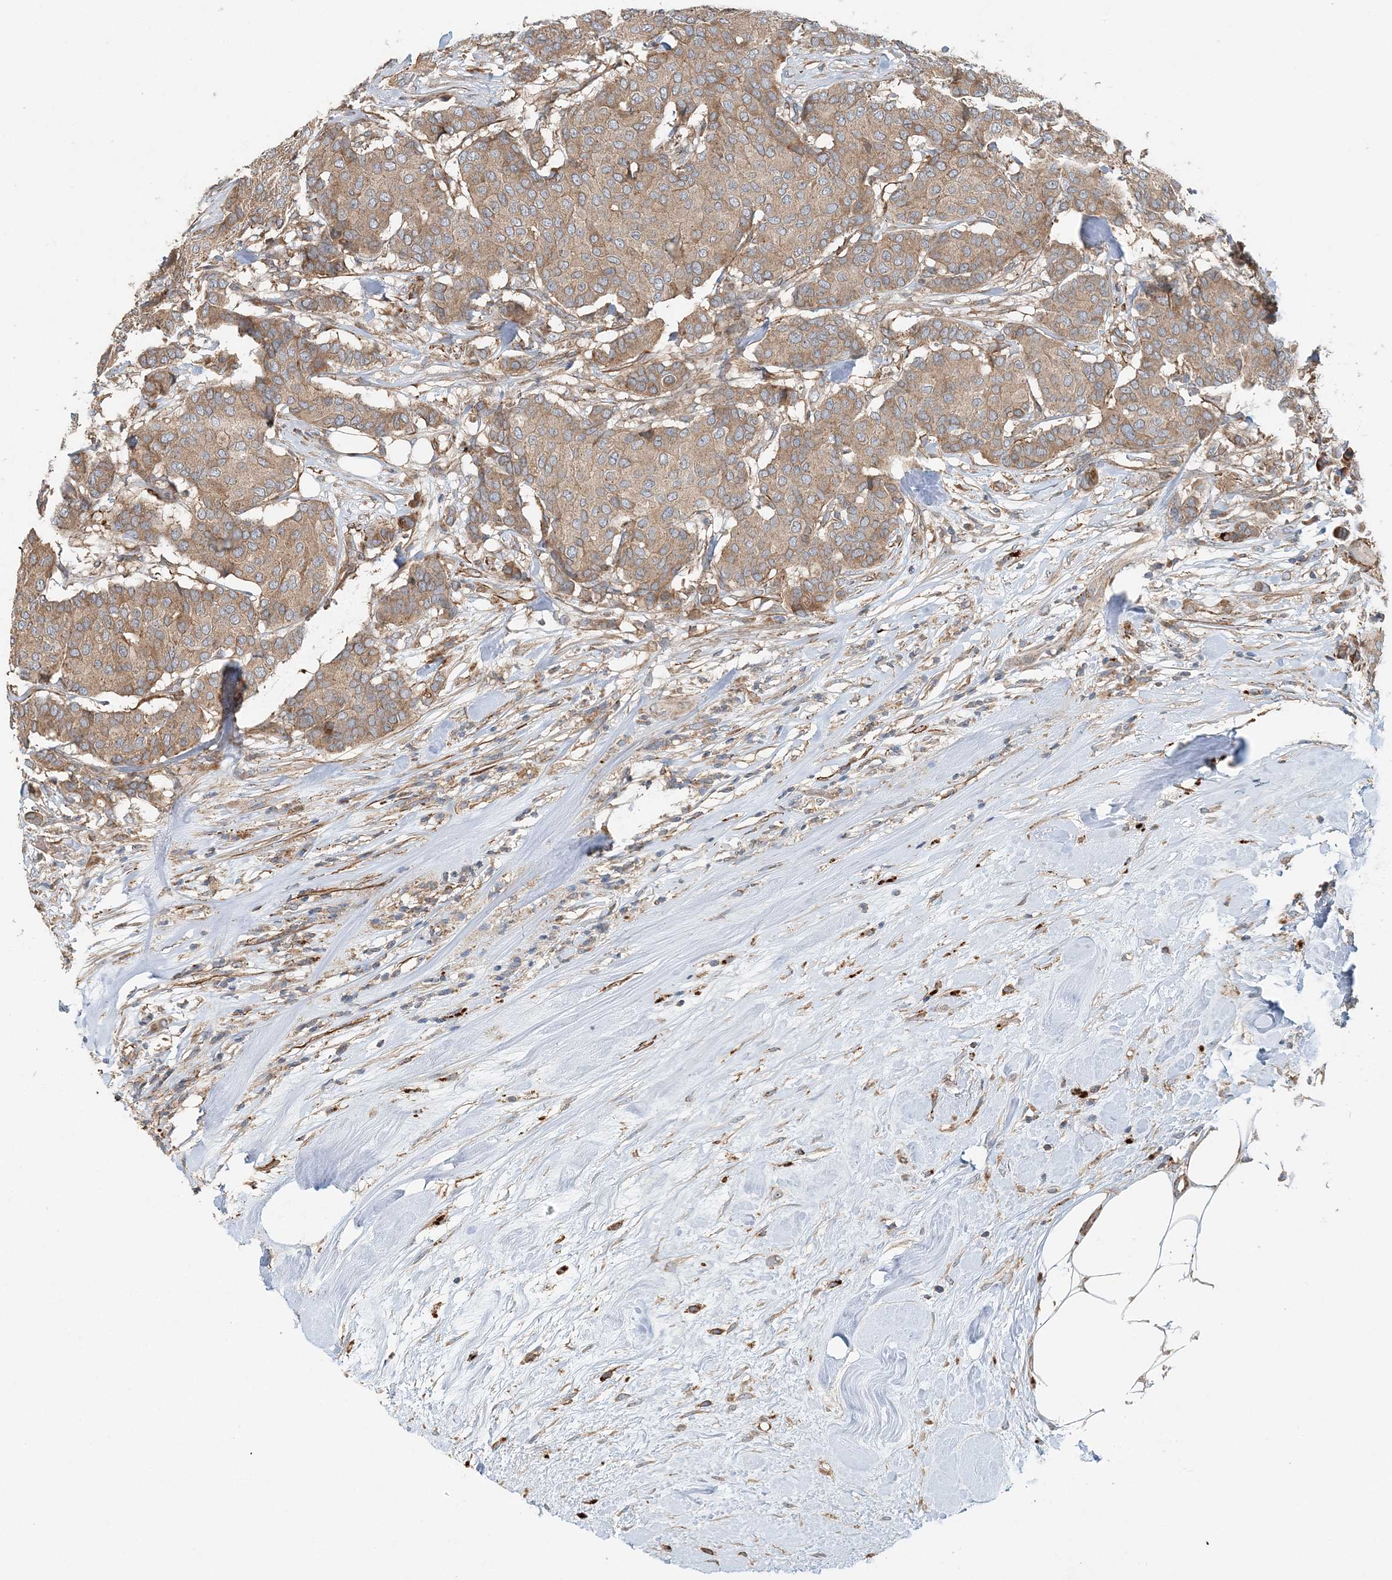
{"staining": {"intensity": "weak", "quantity": ">75%", "location": "cytoplasmic/membranous"}, "tissue": "breast cancer", "cell_type": "Tumor cells", "image_type": "cancer", "snomed": [{"axis": "morphology", "description": "Duct carcinoma"}, {"axis": "topography", "description": "Breast"}], "caption": "Tumor cells reveal low levels of weak cytoplasmic/membranous staining in about >75% of cells in human breast cancer. (IHC, brightfield microscopy, high magnification).", "gene": "TTI1", "patient": {"sex": "female", "age": 75}}